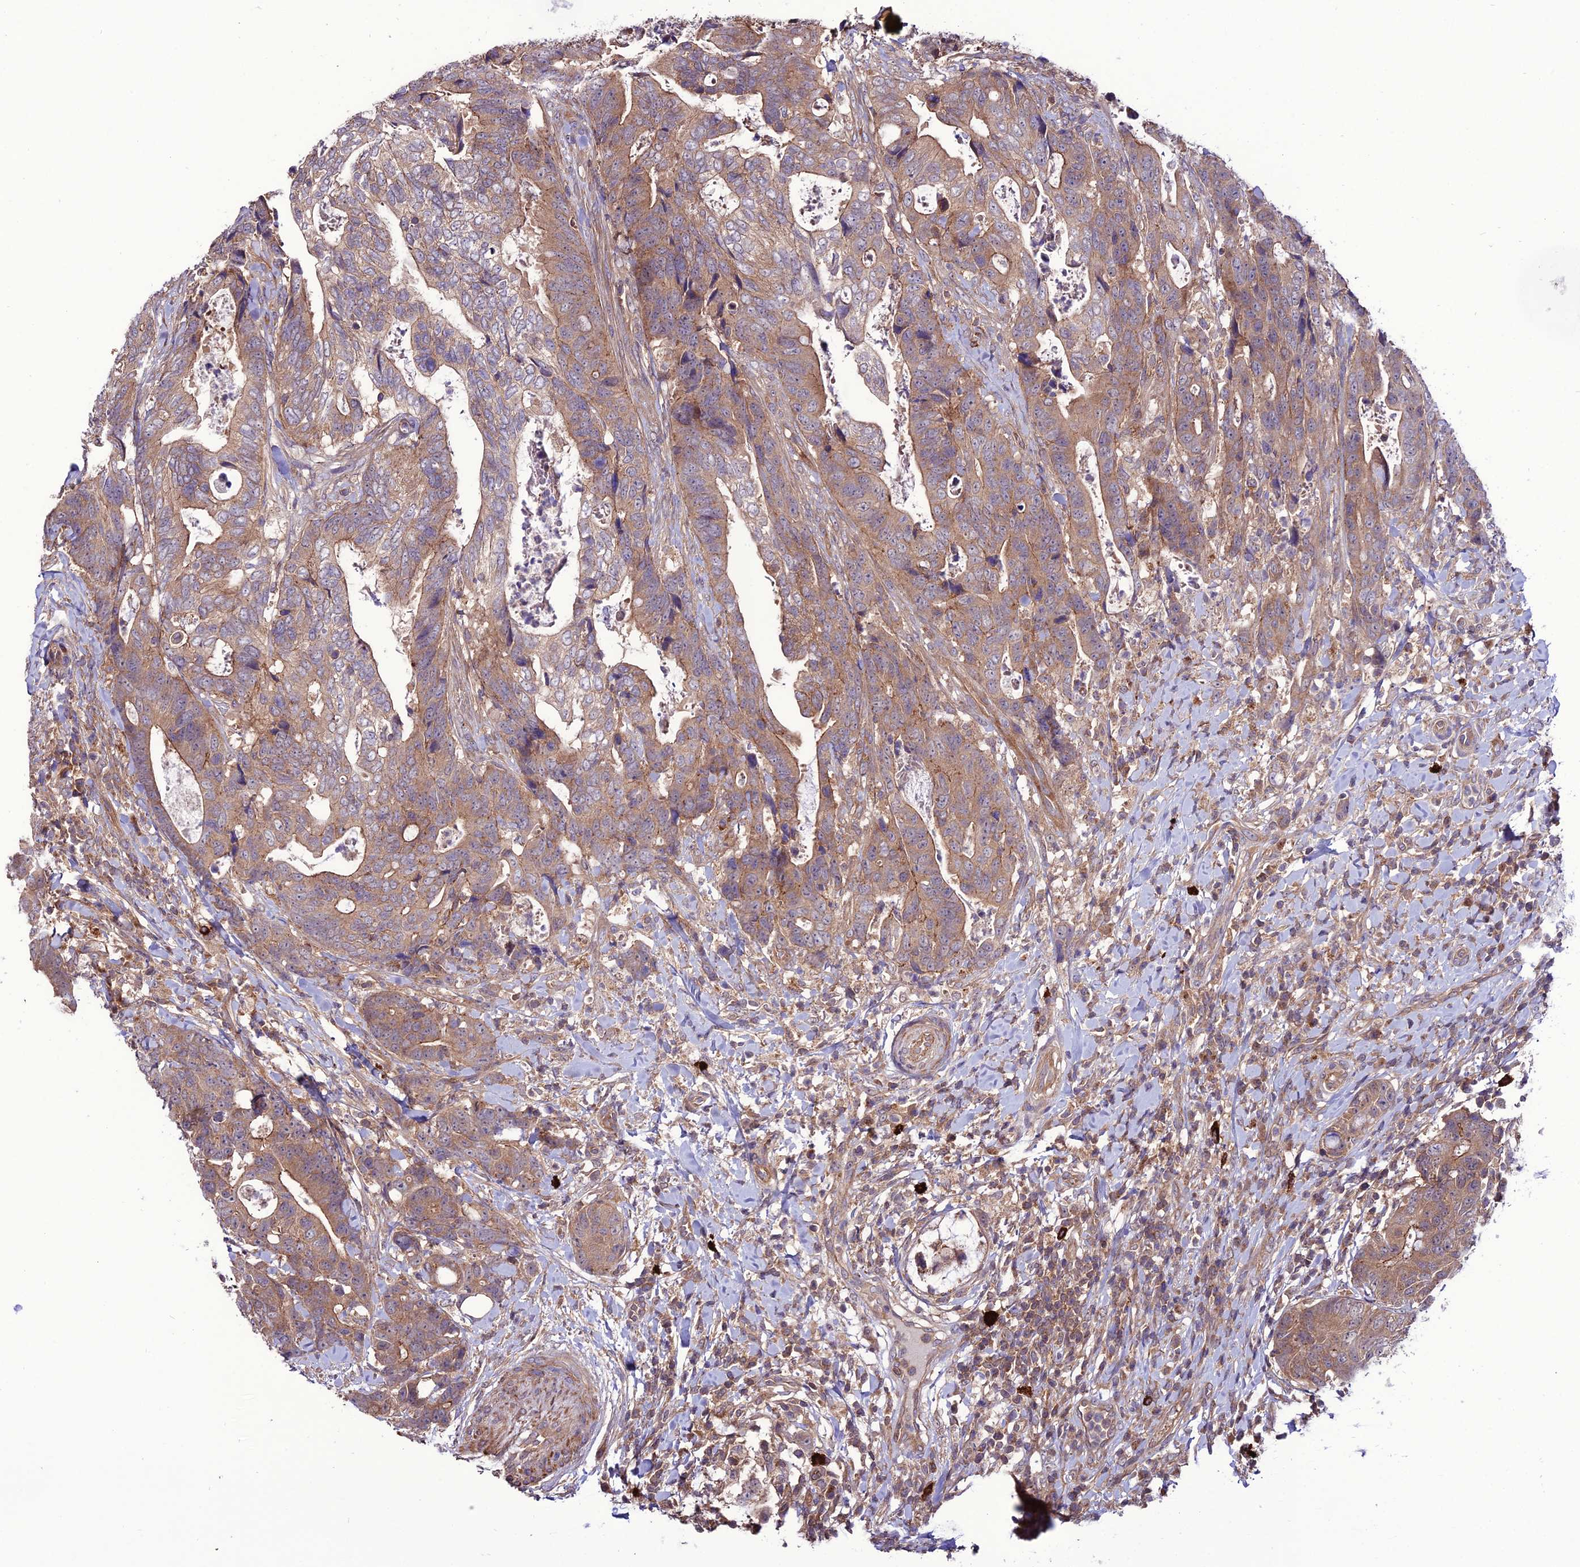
{"staining": {"intensity": "moderate", "quantity": ">75%", "location": "cytoplasmic/membranous"}, "tissue": "colorectal cancer", "cell_type": "Tumor cells", "image_type": "cancer", "snomed": [{"axis": "morphology", "description": "Adenocarcinoma, NOS"}, {"axis": "topography", "description": "Colon"}], "caption": "This image exhibits immunohistochemistry staining of colorectal cancer, with medium moderate cytoplasmic/membranous staining in about >75% of tumor cells.", "gene": "PPIL3", "patient": {"sex": "female", "age": 82}}